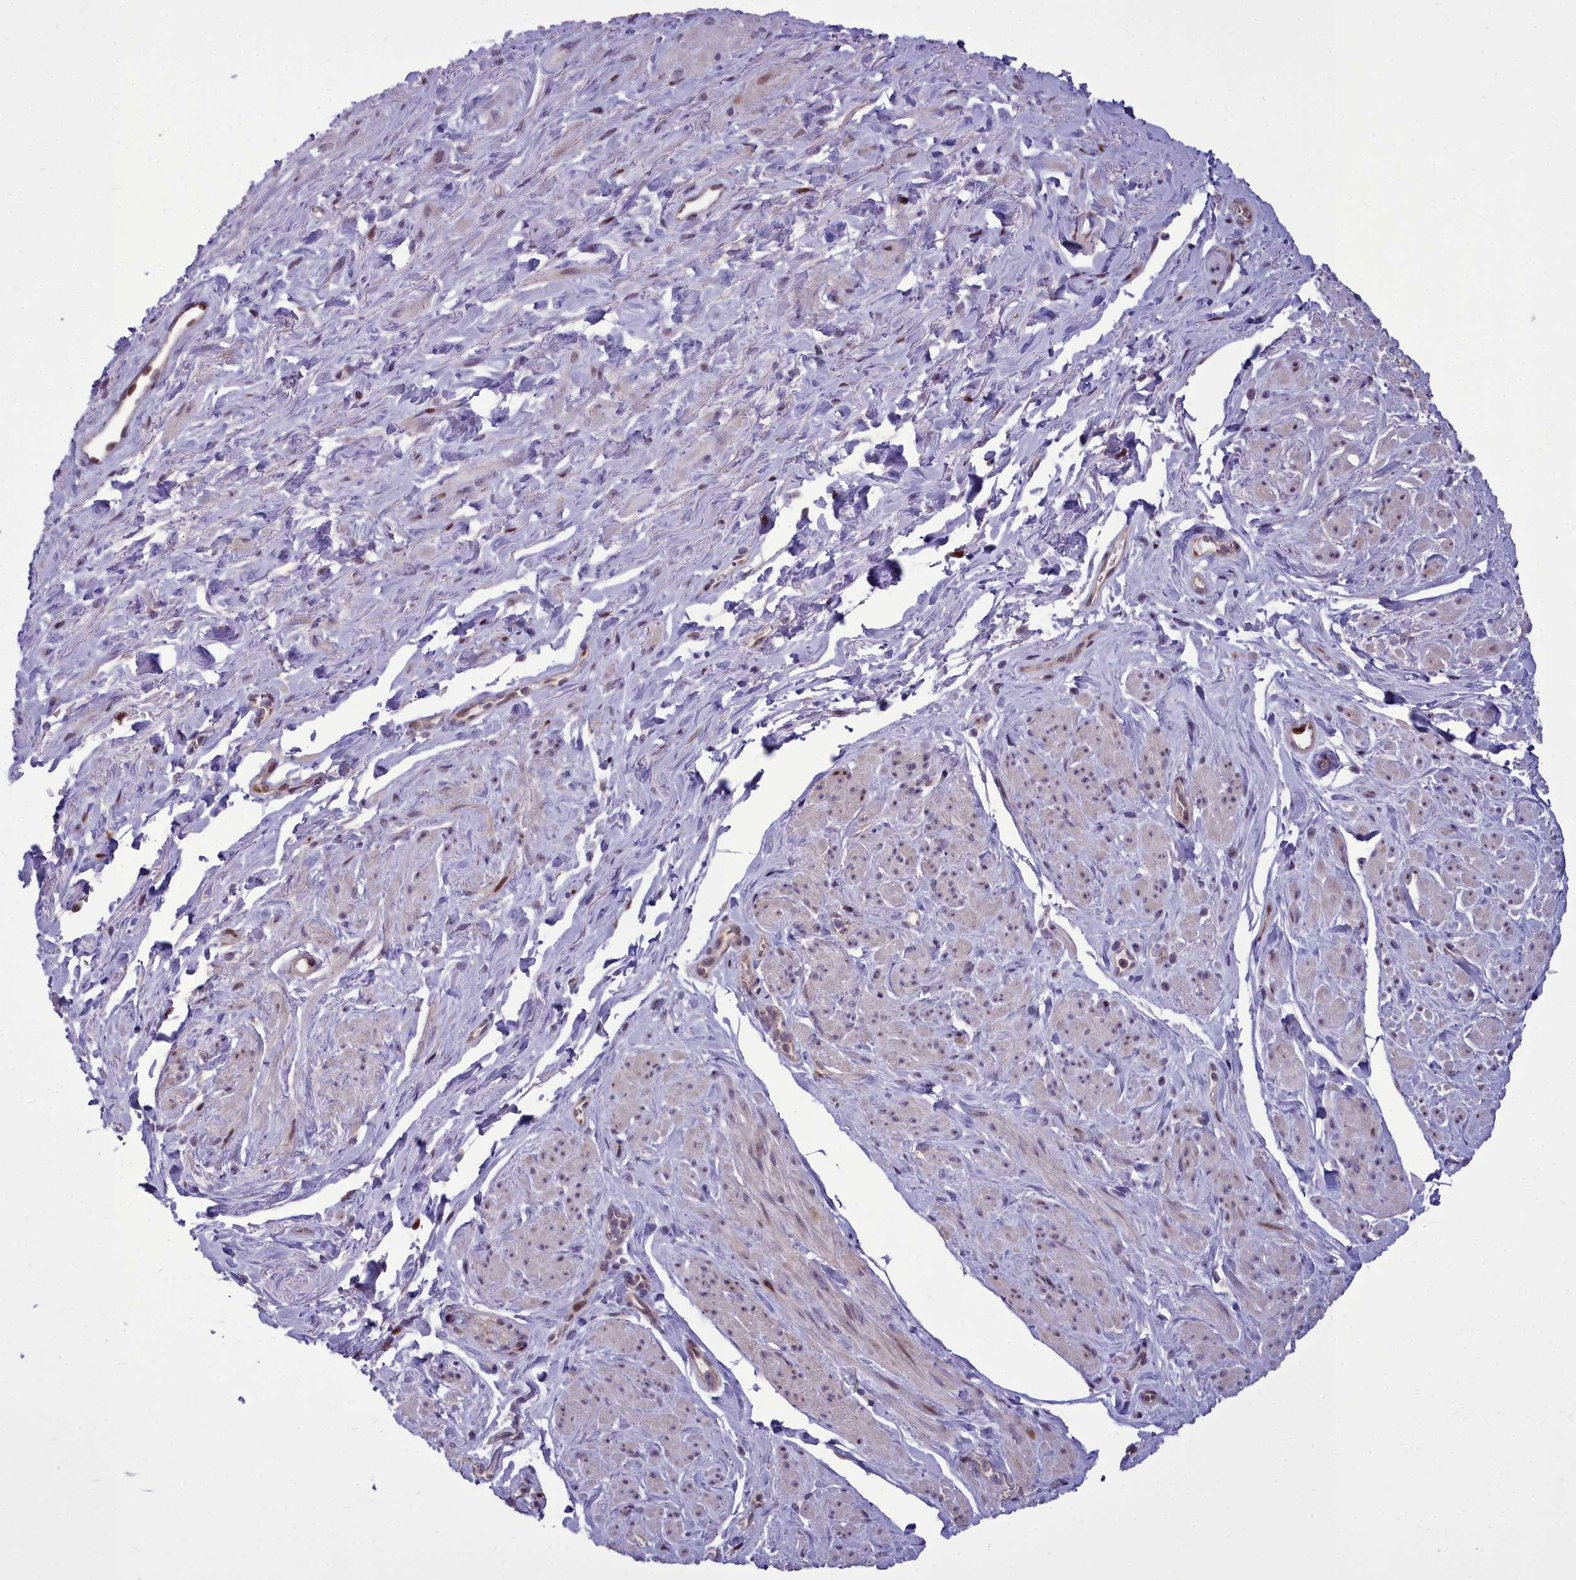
{"staining": {"intensity": "moderate", "quantity": "<25%", "location": "nuclear"}, "tissue": "smooth muscle", "cell_type": "Smooth muscle cells", "image_type": "normal", "snomed": [{"axis": "morphology", "description": "Normal tissue, NOS"}, {"axis": "topography", "description": "Smooth muscle"}, {"axis": "topography", "description": "Peripheral nerve tissue"}], "caption": "High-power microscopy captured an immunohistochemistry histopathology image of unremarkable smooth muscle, revealing moderate nuclear expression in about <25% of smooth muscle cells.", "gene": "AP1M1", "patient": {"sex": "male", "age": 69}}